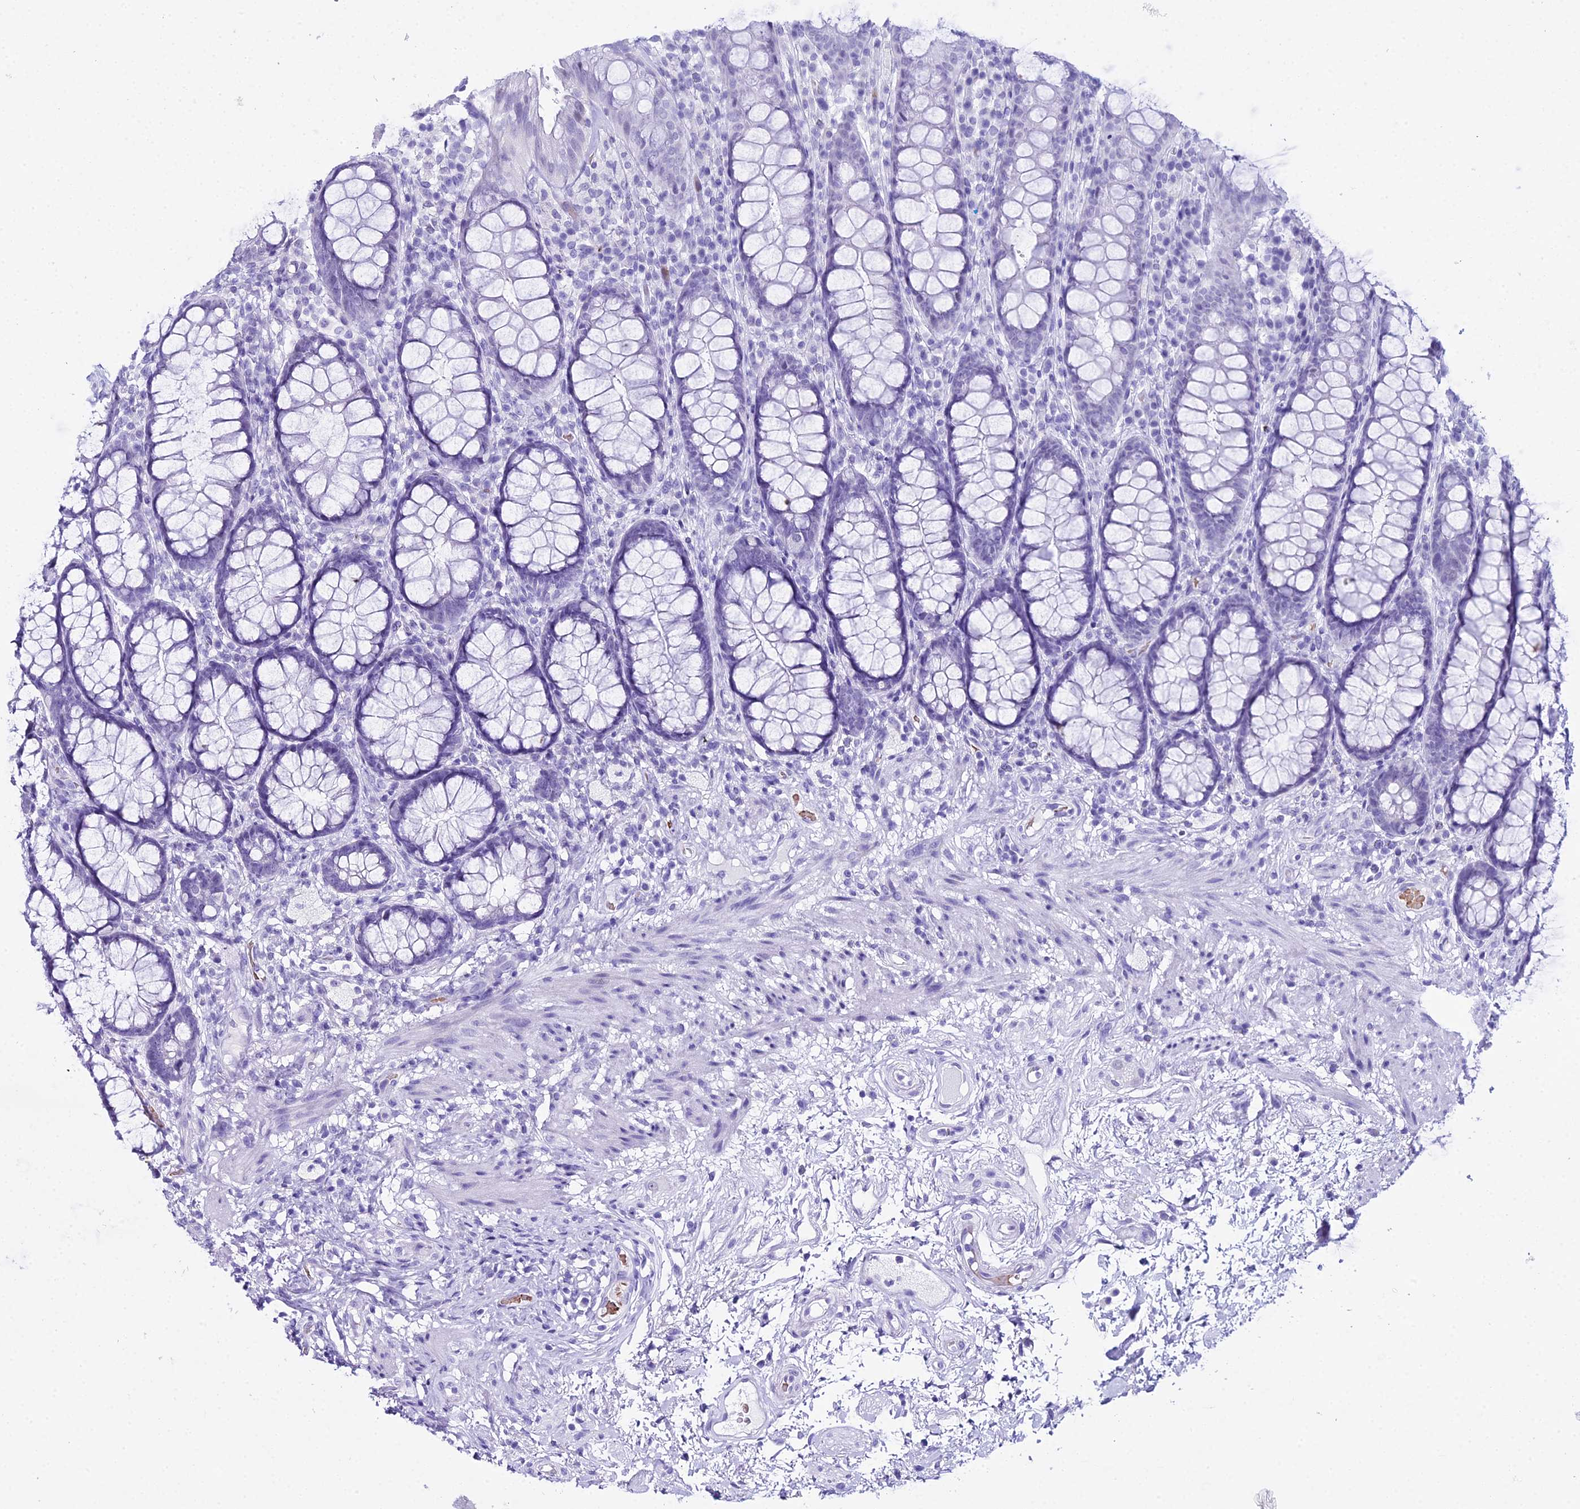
{"staining": {"intensity": "weak", "quantity": "<25%", "location": "nuclear"}, "tissue": "rectum", "cell_type": "Glandular cells", "image_type": "normal", "snomed": [{"axis": "morphology", "description": "Normal tissue, NOS"}, {"axis": "topography", "description": "Rectum"}], "caption": "DAB immunohistochemical staining of normal human rectum exhibits no significant positivity in glandular cells. (DAB (3,3'-diaminobenzidine) immunohistochemistry with hematoxylin counter stain).", "gene": "RNPS1", "patient": {"sex": "male", "age": 83}}